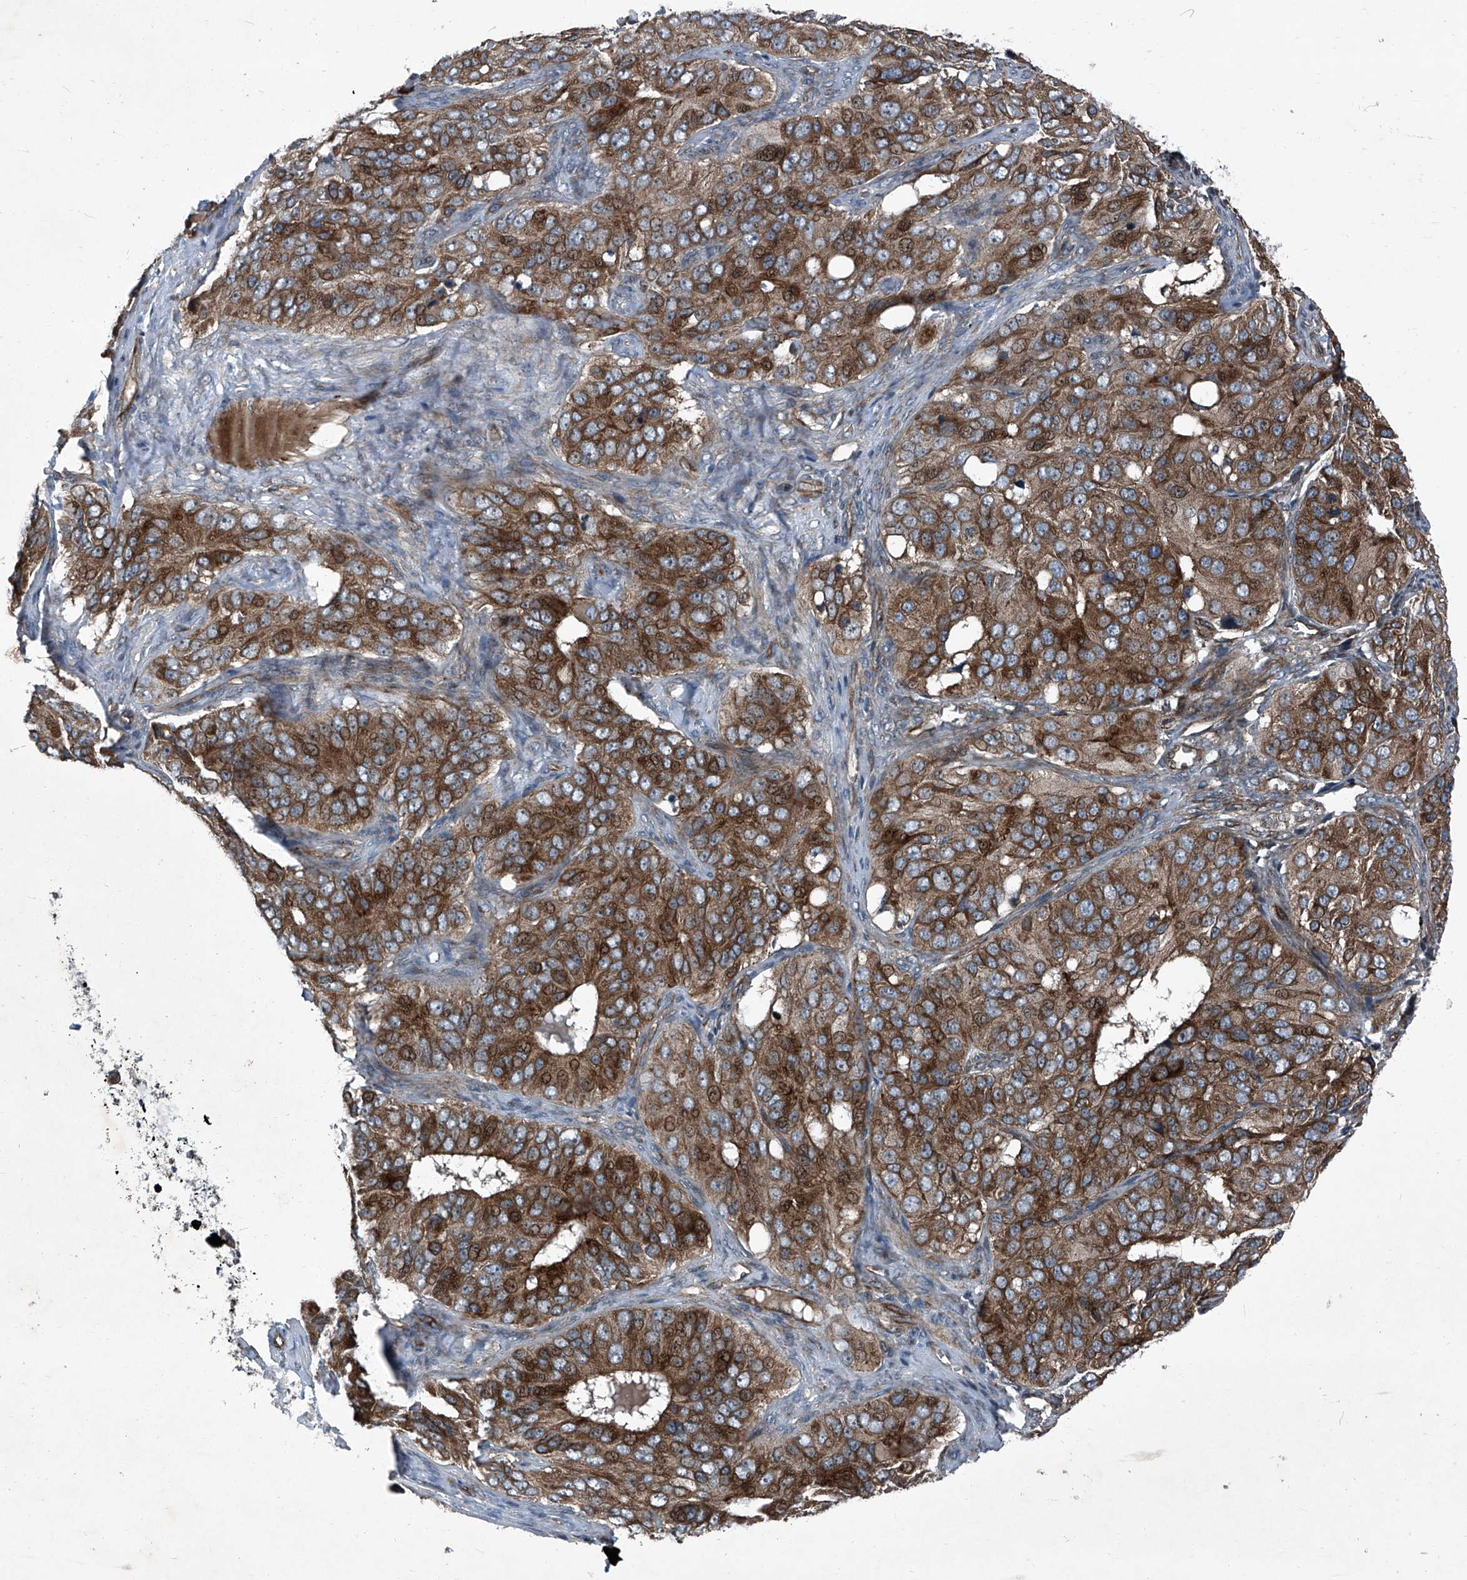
{"staining": {"intensity": "moderate", "quantity": ">75%", "location": "cytoplasmic/membranous"}, "tissue": "ovarian cancer", "cell_type": "Tumor cells", "image_type": "cancer", "snomed": [{"axis": "morphology", "description": "Carcinoma, endometroid"}, {"axis": "topography", "description": "Ovary"}], "caption": "Immunohistochemistry (IHC) micrograph of neoplastic tissue: human ovarian endometroid carcinoma stained using immunohistochemistry (IHC) reveals medium levels of moderate protein expression localized specifically in the cytoplasmic/membranous of tumor cells, appearing as a cytoplasmic/membranous brown color.", "gene": "SENP2", "patient": {"sex": "female", "age": 51}}